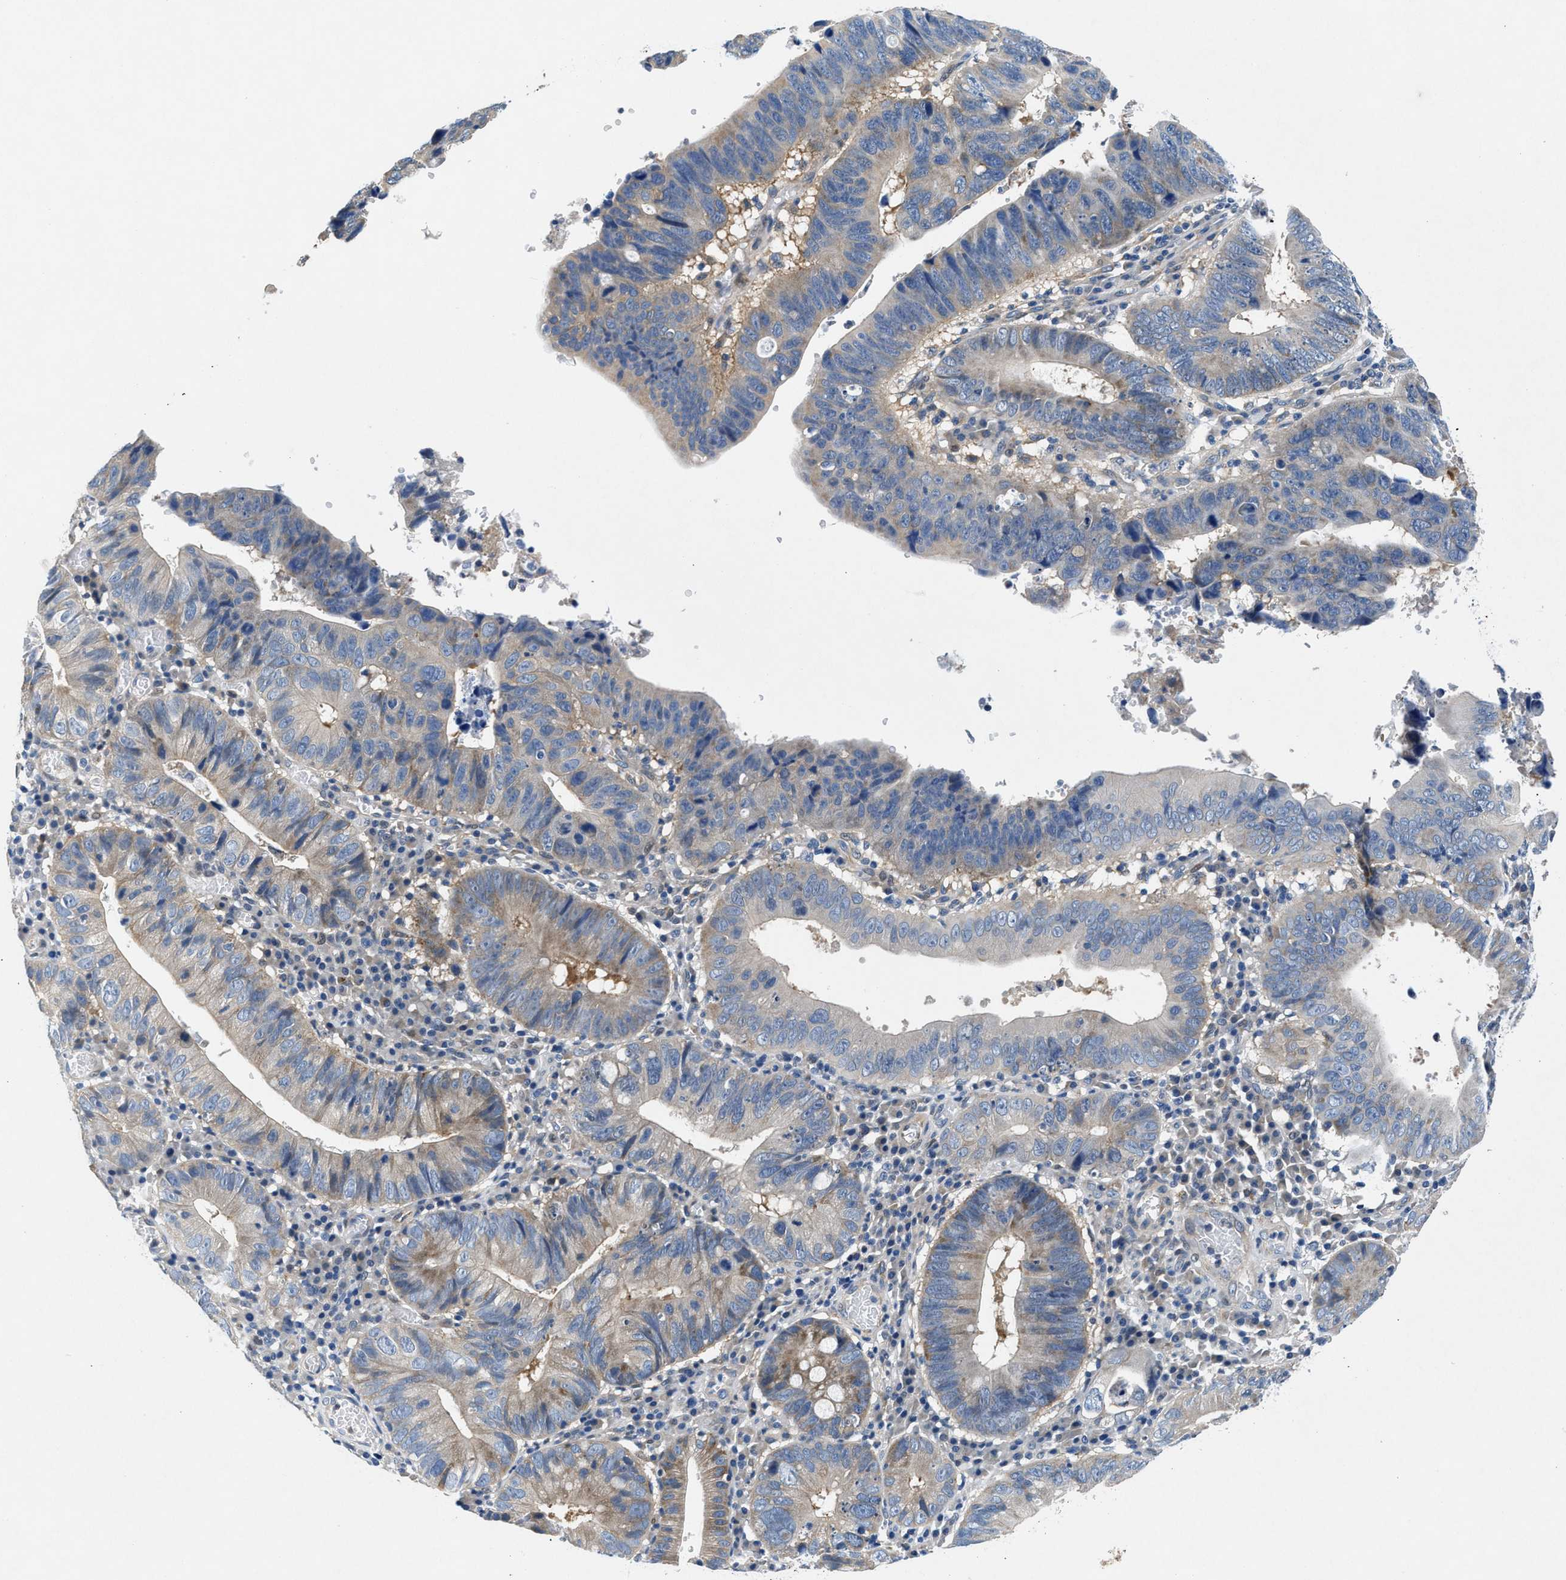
{"staining": {"intensity": "weak", "quantity": "<25%", "location": "cytoplasmic/membranous"}, "tissue": "stomach cancer", "cell_type": "Tumor cells", "image_type": "cancer", "snomed": [{"axis": "morphology", "description": "Adenocarcinoma, NOS"}, {"axis": "topography", "description": "Stomach"}], "caption": "Human stomach cancer stained for a protein using immunohistochemistry demonstrates no staining in tumor cells.", "gene": "COPS2", "patient": {"sex": "male", "age": 59}}